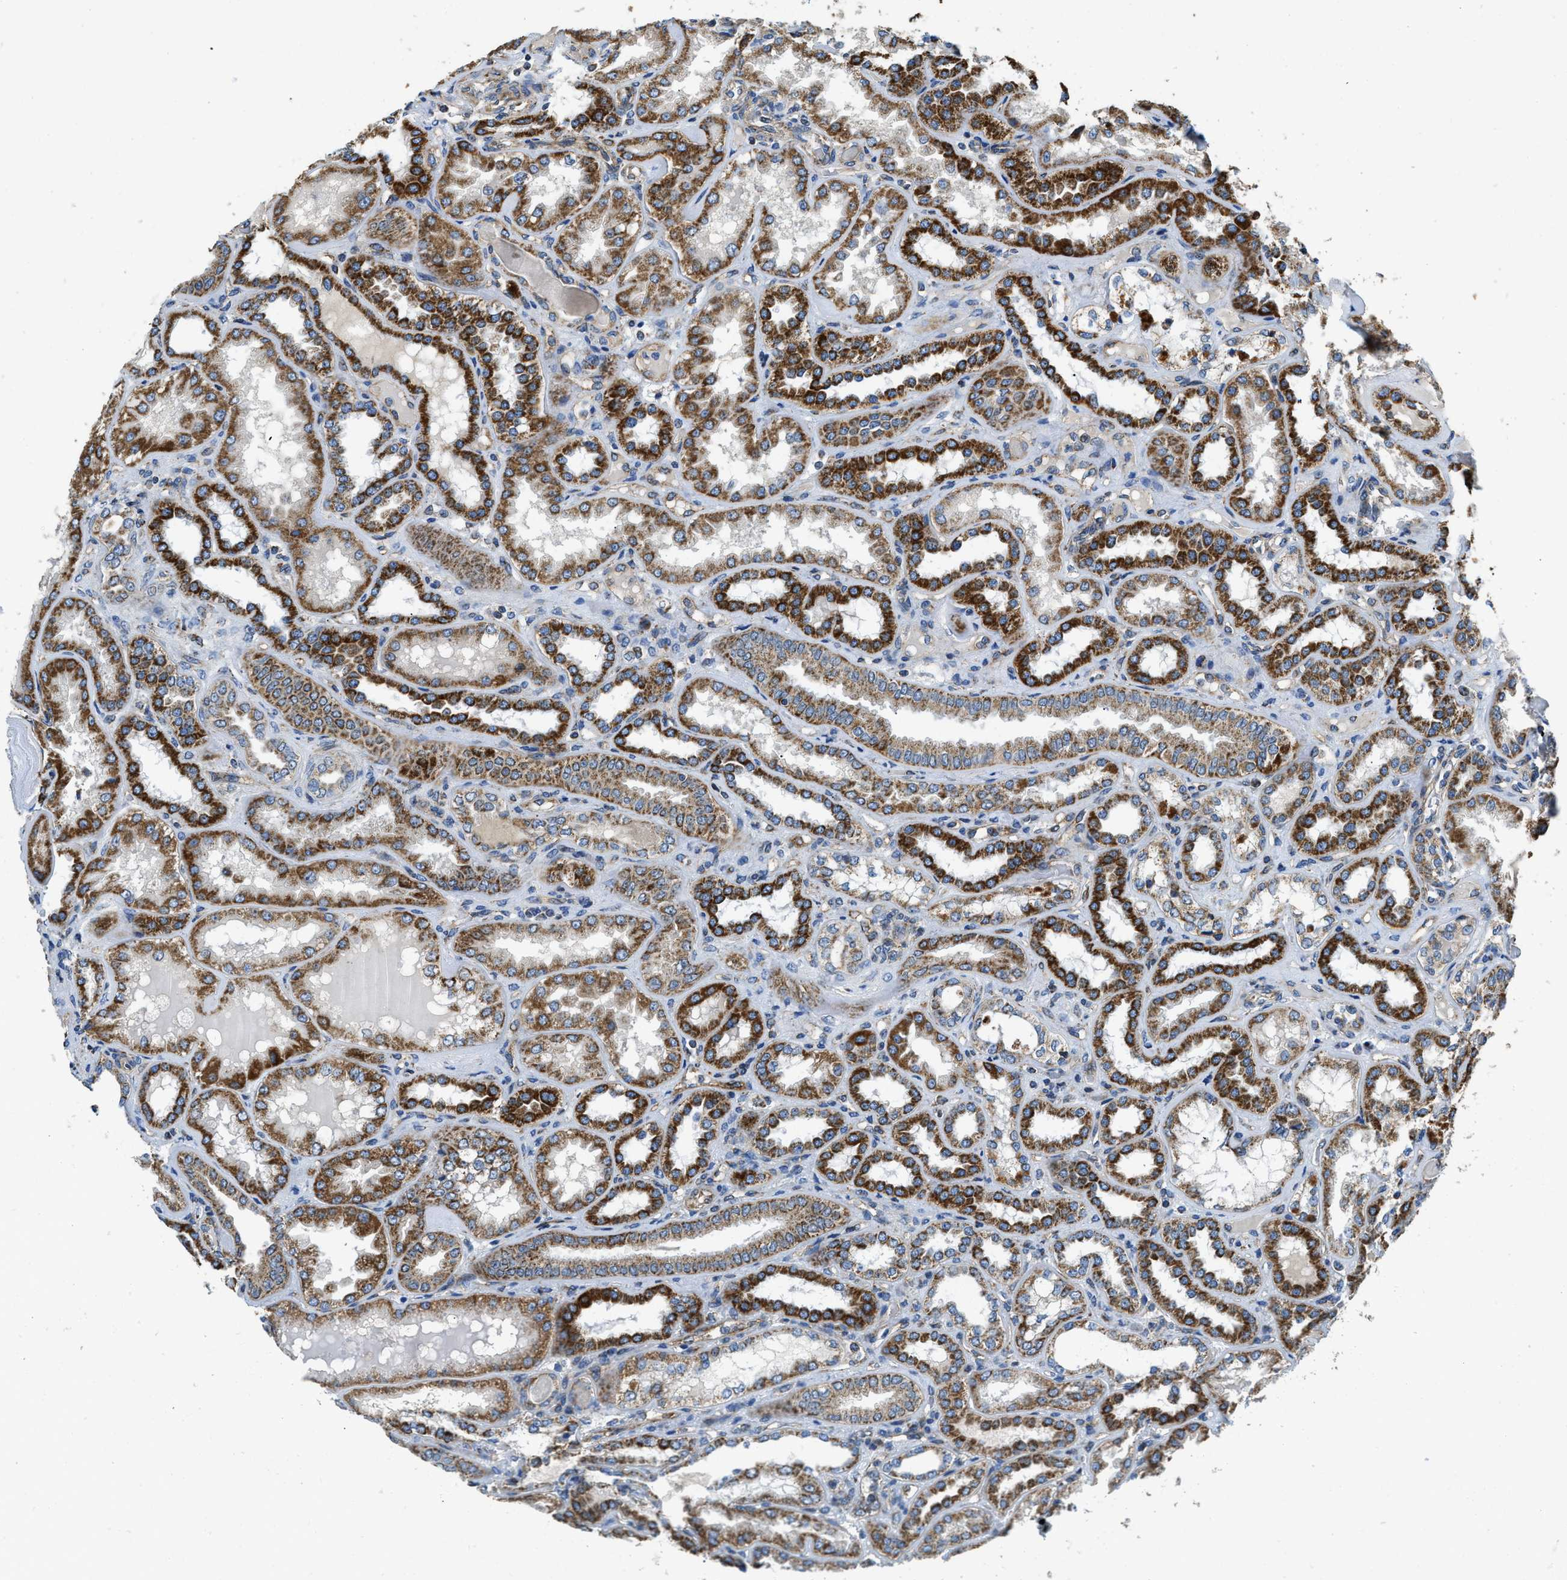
{"staining": {"intensity": "negative", "quantity": "none", "location": "none"}, "tissue": "kidney", "cell_type": "Cells in glomeruli", "image_type": "normal", "snomed": [{"axis": "morphology", "description": "Normal tissue, NOS"}, {"axis": "topography", "description": "Kidney"}], "caption": "The histopathology image reveals no significant expression in cells in glomeruli of kidney. (DAB immunohistochemistry with hematoxylin counter stain).", "gene": "STK33", "patient": {"sex": "female", "age": 56}}